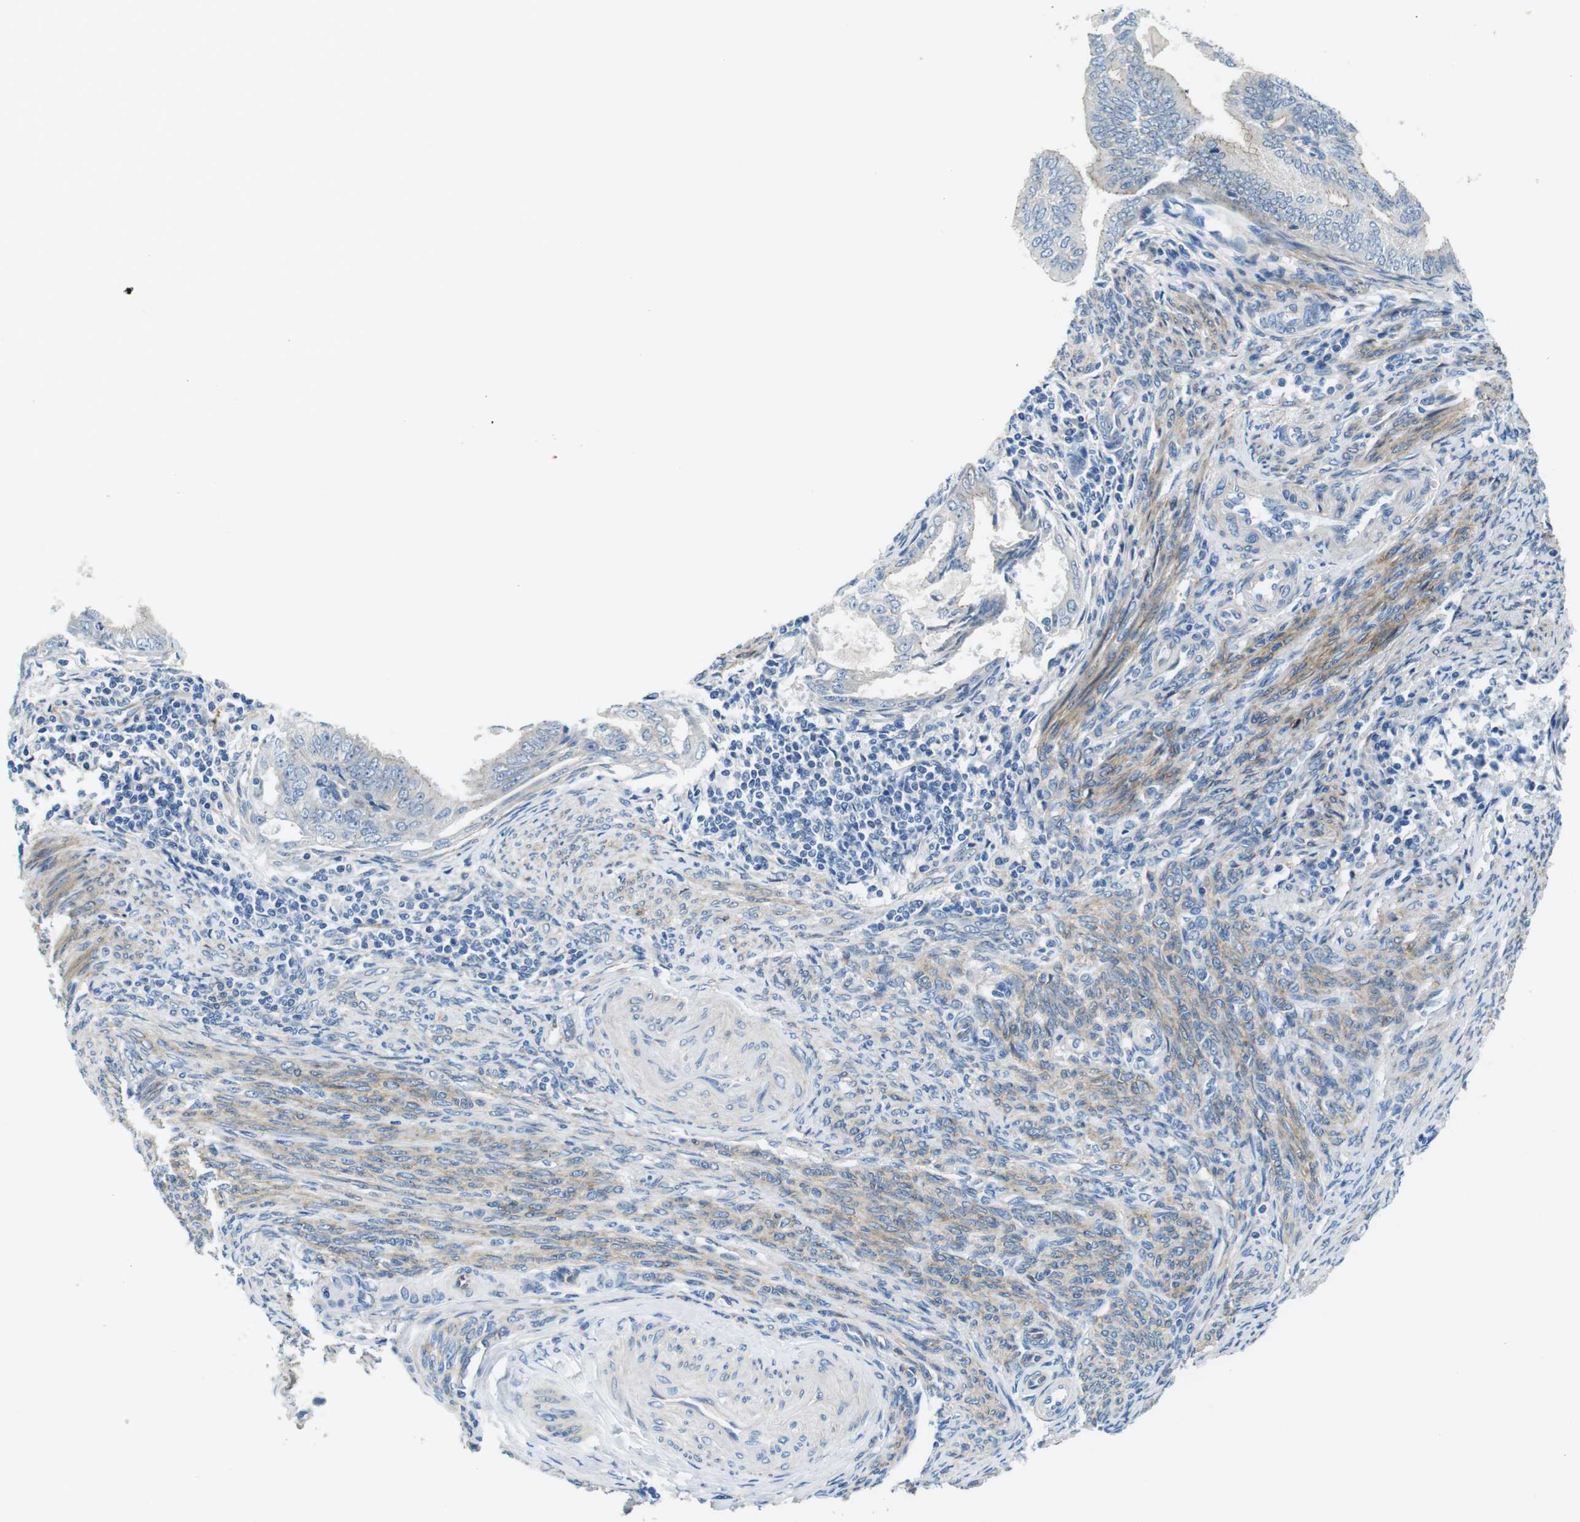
{"staining": {"intensity": "weak", "quantity": "<25%", "location": "cytoplasmic/membranous"}, "tissue": "endometrial cancer", "cell_type": "Tumor cells", "image_type": "cancer", "snomed": [{"axis": "morphology", "description": "Adenocarcinoma, NOS"}, {"axis": "topography", "description": "Endometrium"}], "caption": "Human endometrial adenocarcinoma stained for a protein using IHC exhibits no positivity in tumor cells.", "gene": "CDH8", "patient": {"sex": "female", "age": 58}}